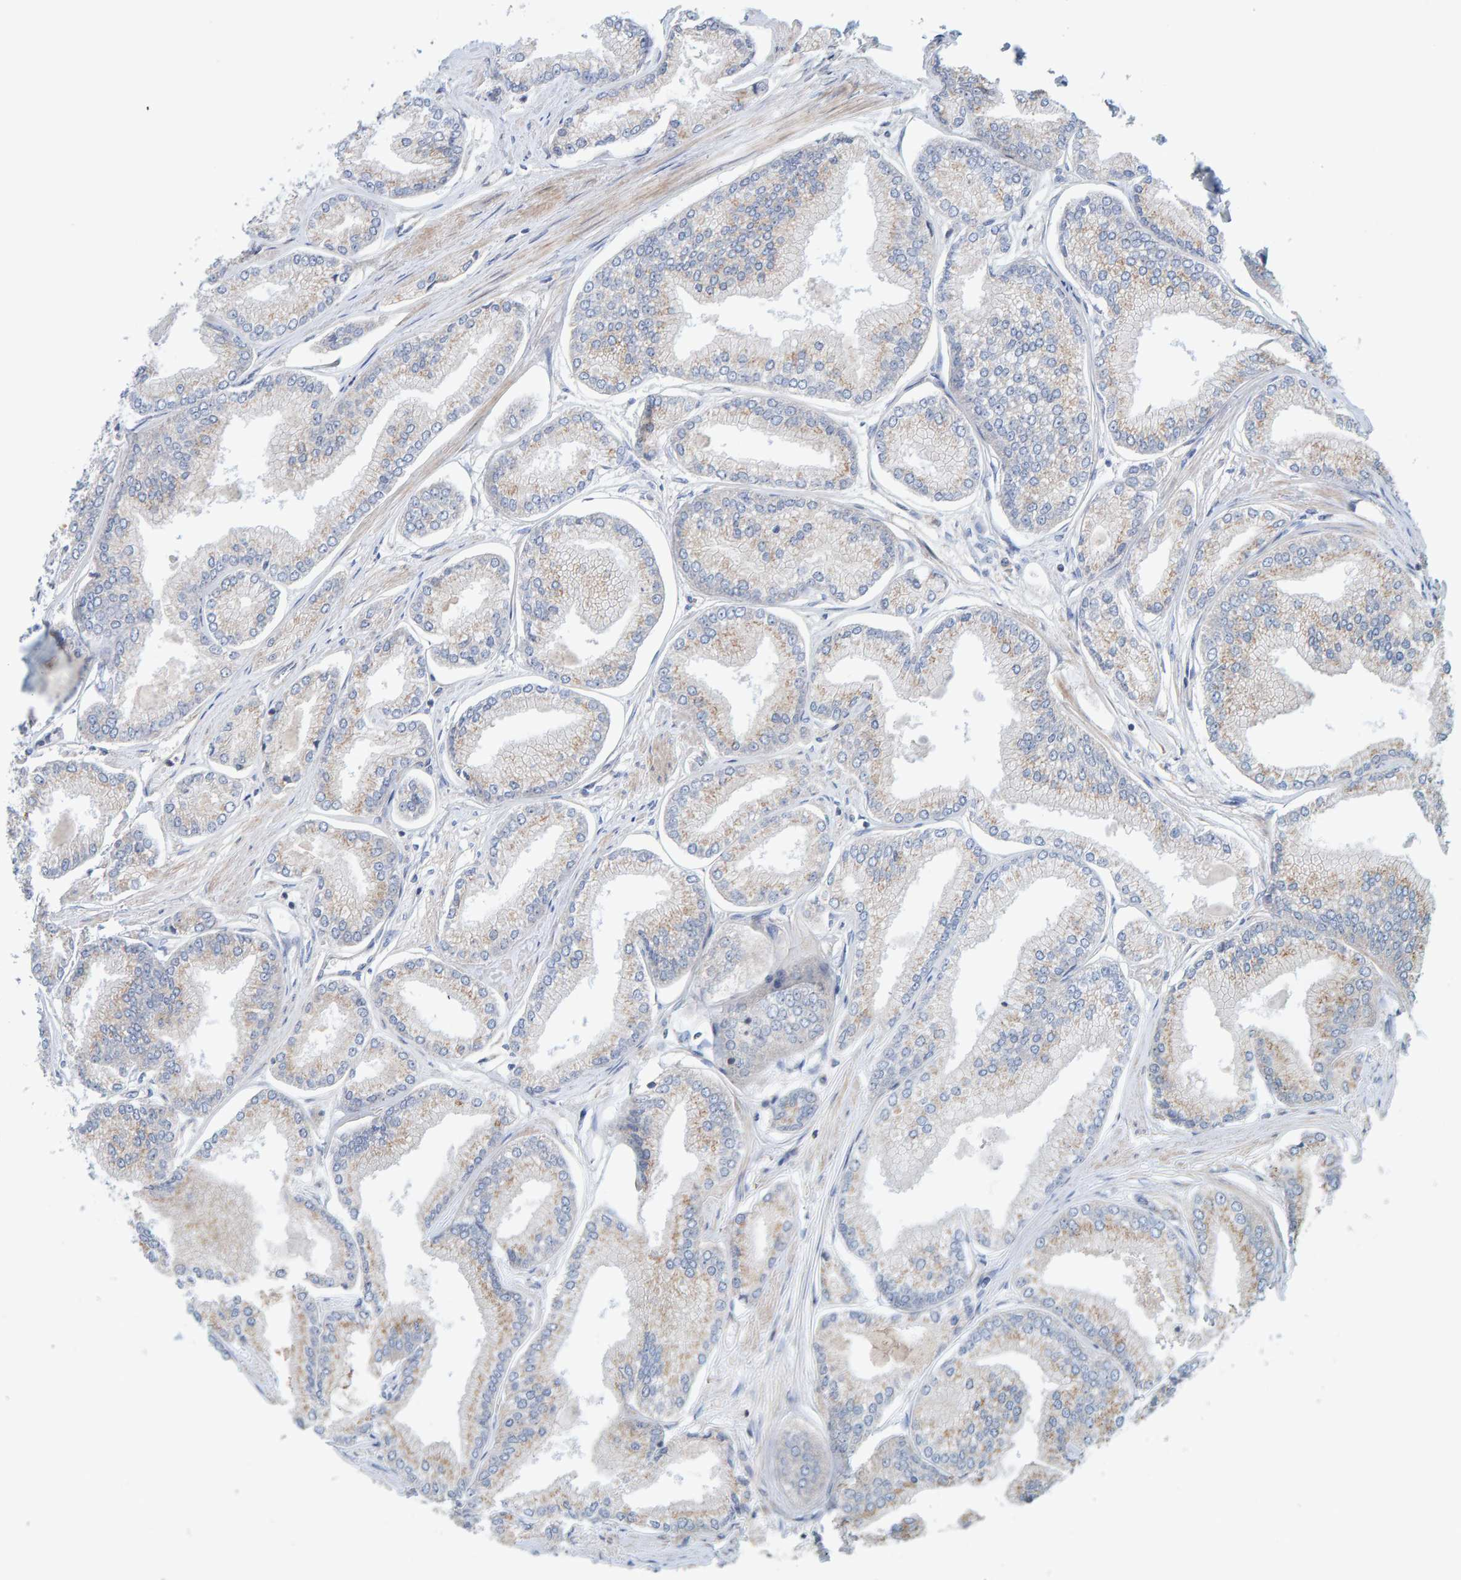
{"staining": {"intensity": "weak", "quantity": "25%-75%", "location": "cytoplasmic/membranous"}, "tissue": "prostate cancer", "cell_type": "Tumor cells", "image_type": "cancer", "snomed": [{"axis": "morphology", "description": "Adenocarcinoma, Low grade"}, {"axis": "topography", "description": "Prostate"}], "caption": "Protein expression analysis of prostate adenocarcinoma (low-grade) demonstrates weak cytoplasmic/membranous positivity in approximately 25%-75% of tumor cells. The protein of interest is shown in brown color, while the nuclei are stained blue.", "gene": "CCM2", "patient": {"sex": "male", "age": 52}}